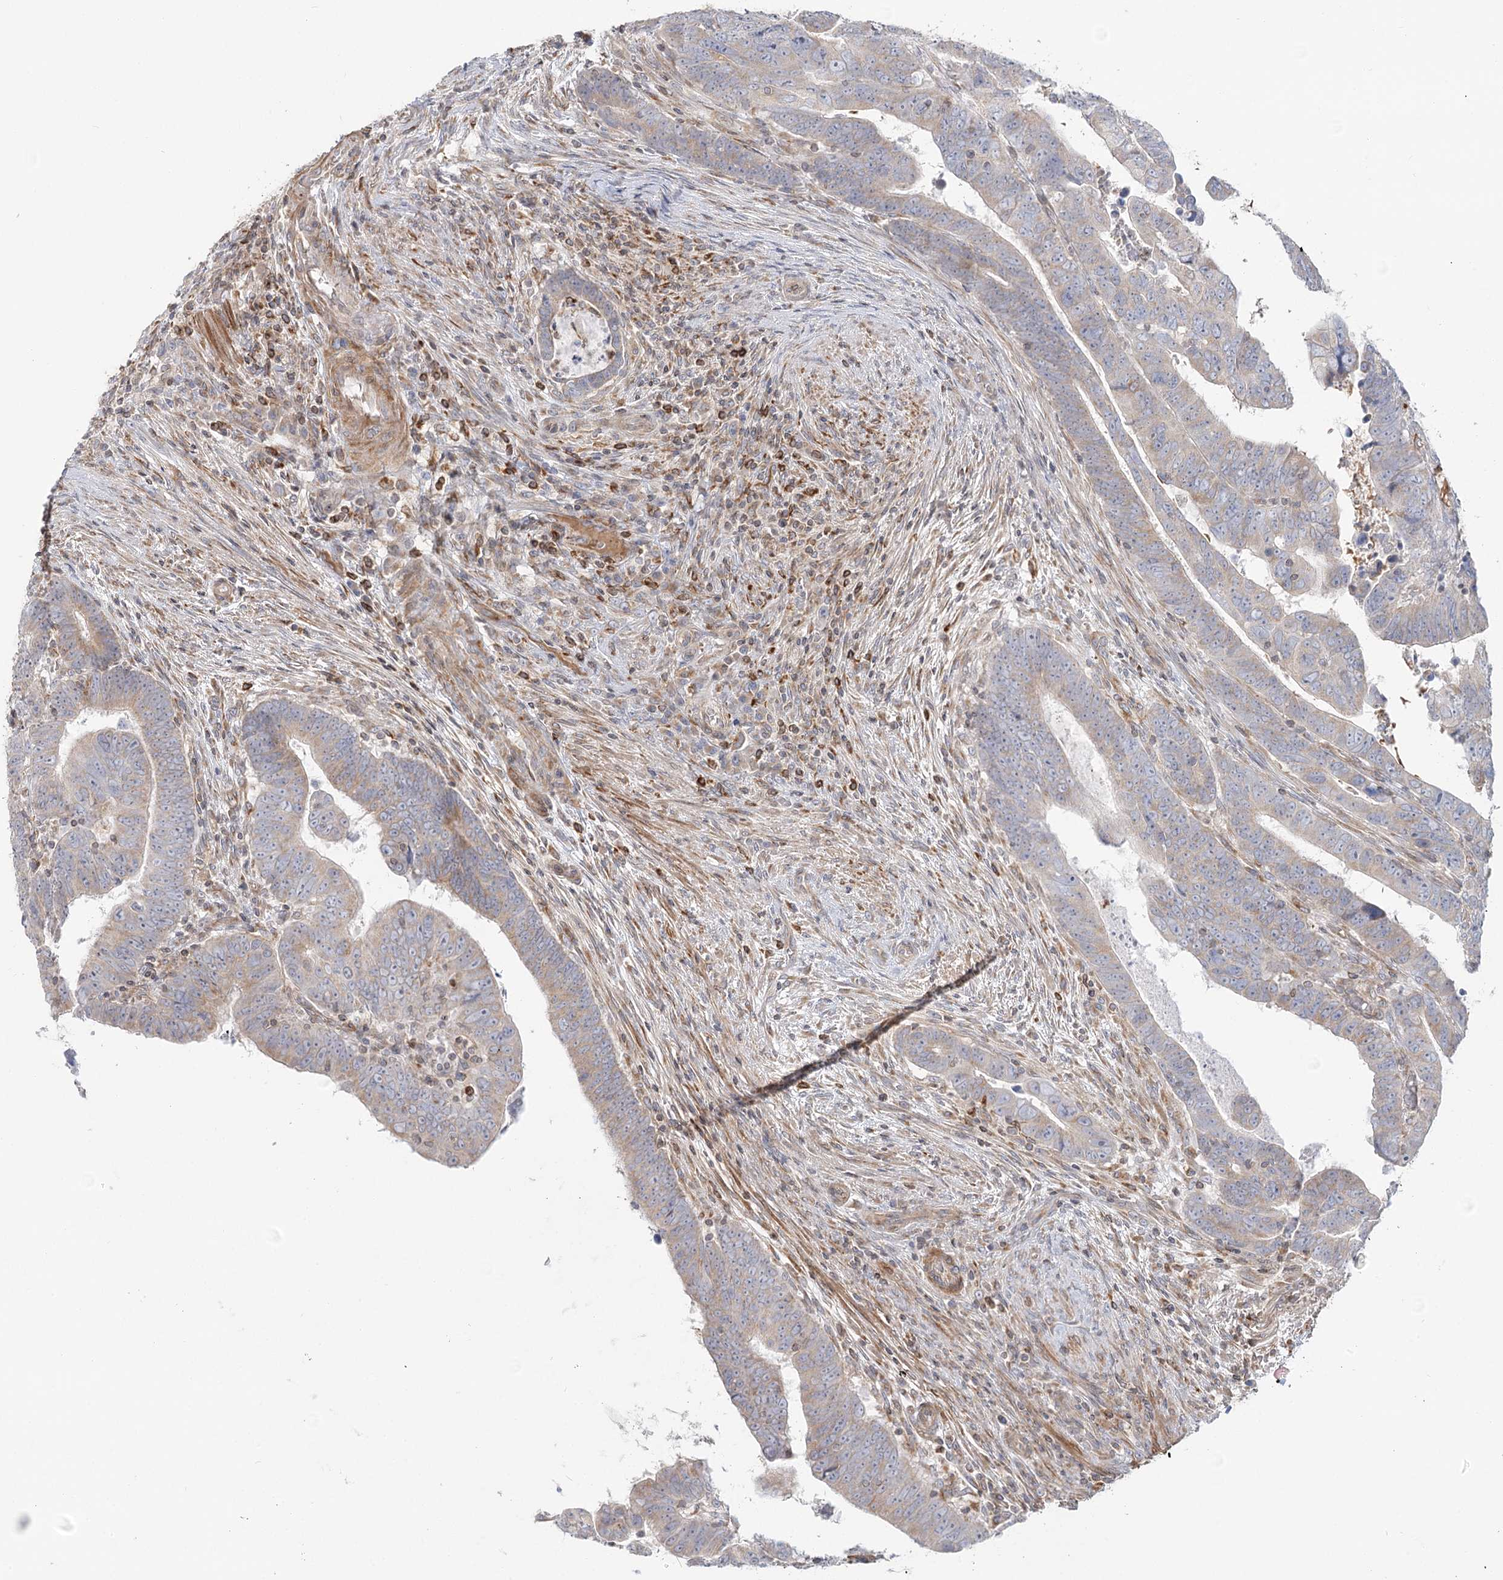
{"staining": {"intensity": "weak", "quantity": "25%-75%", "location": "cytoplasmic/membranous"}, "tissue": "colorectal cancer", "cell_type": "Tumor cells", "image_type": "cancer", "snomed": [{"axis": "morphology", "description": "Normal tissue, NOS"}, {"axis": "morphology", "description": "Adenocarcinoma, NOS"}, {"axis": "topography", "description": "Rectum"}], "caption": "Human colorectal cancer stained for a protein (brown) shows weak cytoplasmic/membranous positive positivity in about 25%-75% of tumor cells.", "gene": "MTMR3", "patient": {"sex": "female", "age": 65}}